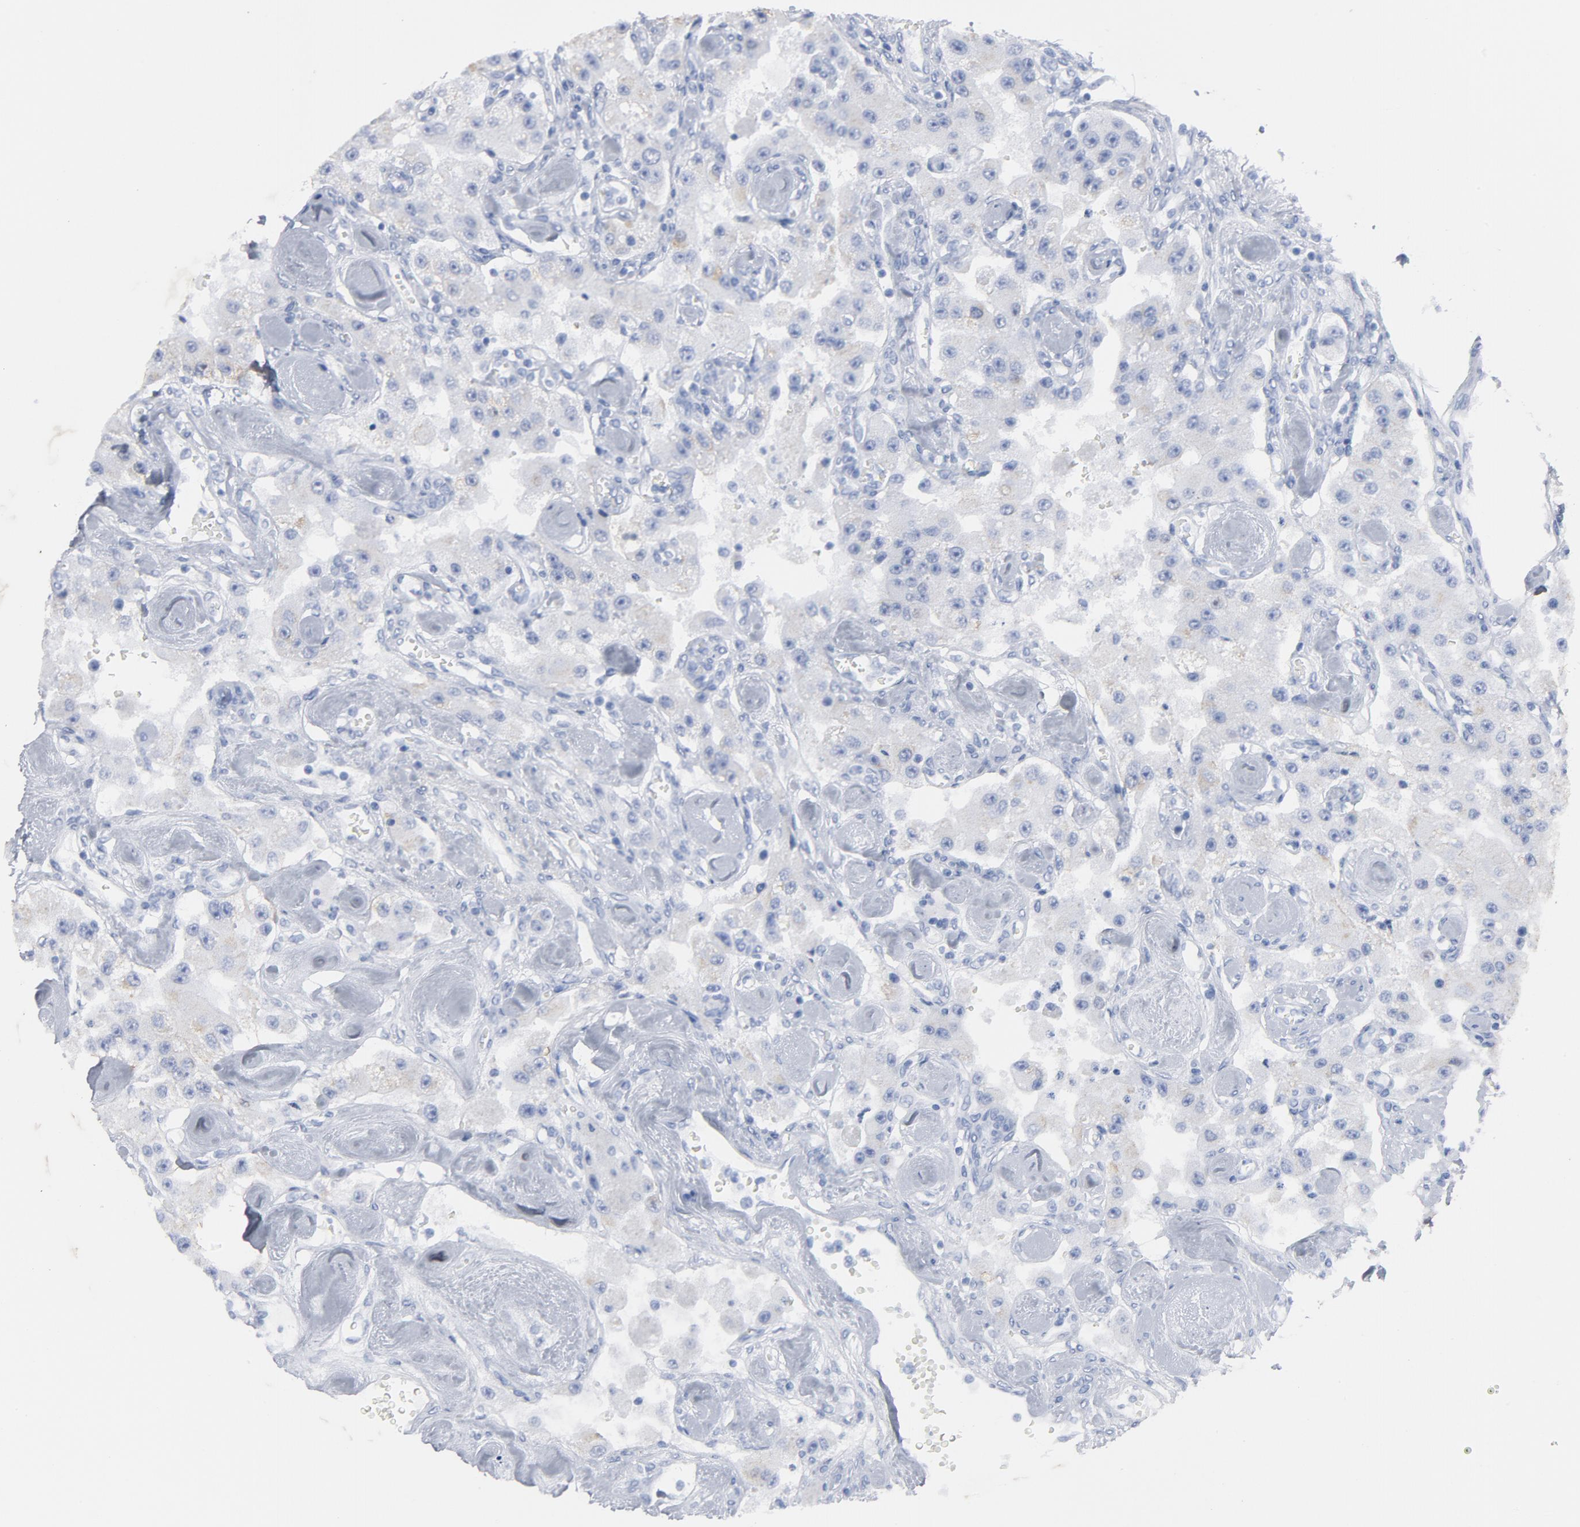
{"staining": {"intensity": "negative", "quantity": "none", "location": "none"}, "tissue": "carcinoid", "cell_type": "Tumor cells", "image_type": "cancer", "snomed": [{"axis": "morphology", "description": "Carcinoid, malignant, NOS"}, {"axis": "topography", "description": "Pancreas"}], "caption": "Carcinoid (malignant) was stained to show a protein in brown. There is no significant expression in tumor cells.", "gene": "TSPAN6", "patient": {"sex": "male", "age": 41}}